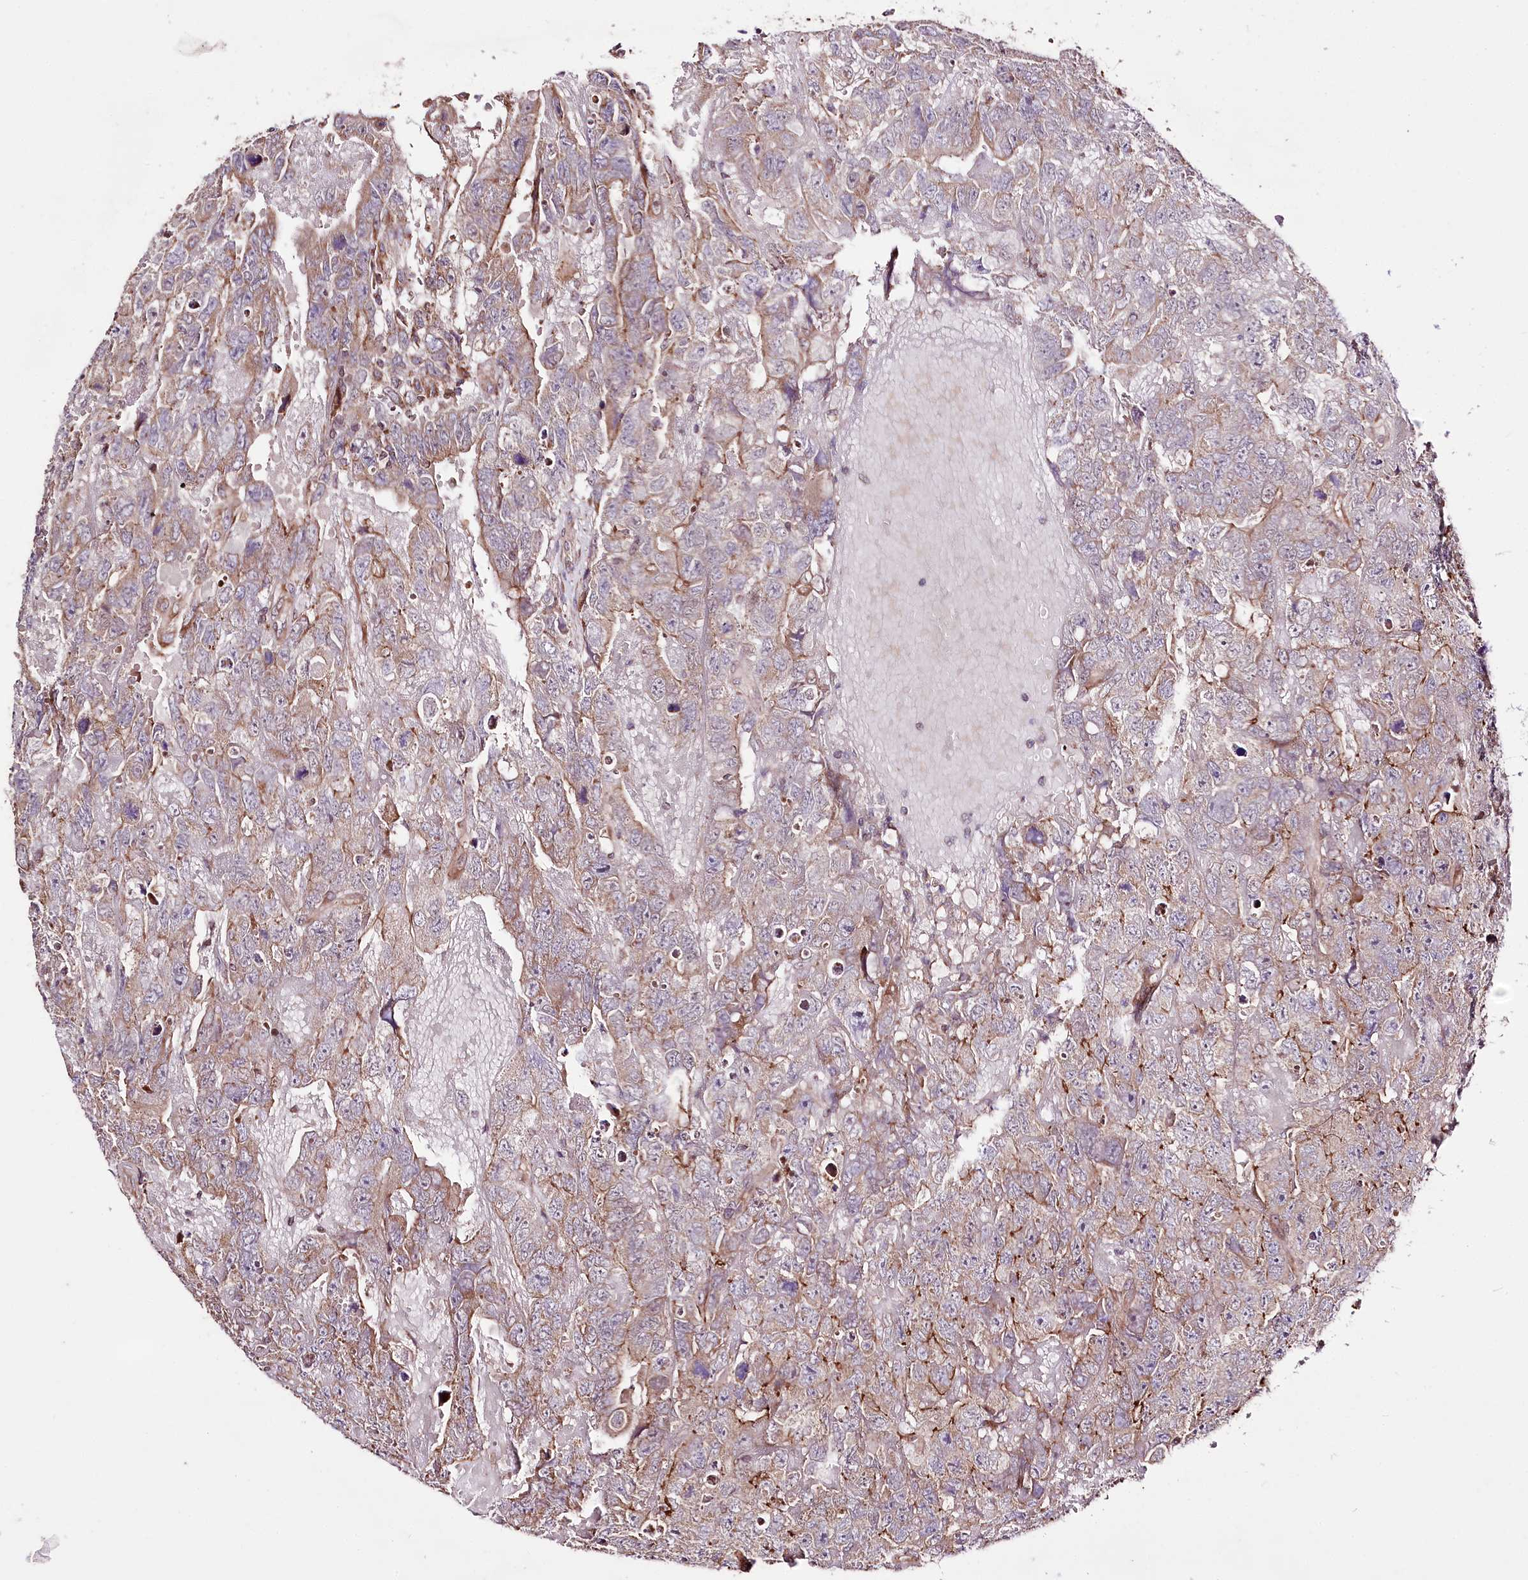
{"staining": {"intensity": "moderate", "quantity": "<25%", "location": "cytoplasmic/membranous"}, "tissue": "testis cancer", "cell_type": "Tumor cells", "image_type": "cancer", "snomed": [{"axis": "morphology", "description": "Carcinoma, Embryonal, NOS"}, {"axis": "topography", "description": "Testis"}], "caption": "Protein staining of testis embryonal carcinoma tissue reveals moderate cytoplasmic/membranous positivity in approximately <25% of tumor cells. (IHC, brightfield microscopy, high magnification).", "gene": "WWC1", "patient": {"sex": "male", "age": 45}}